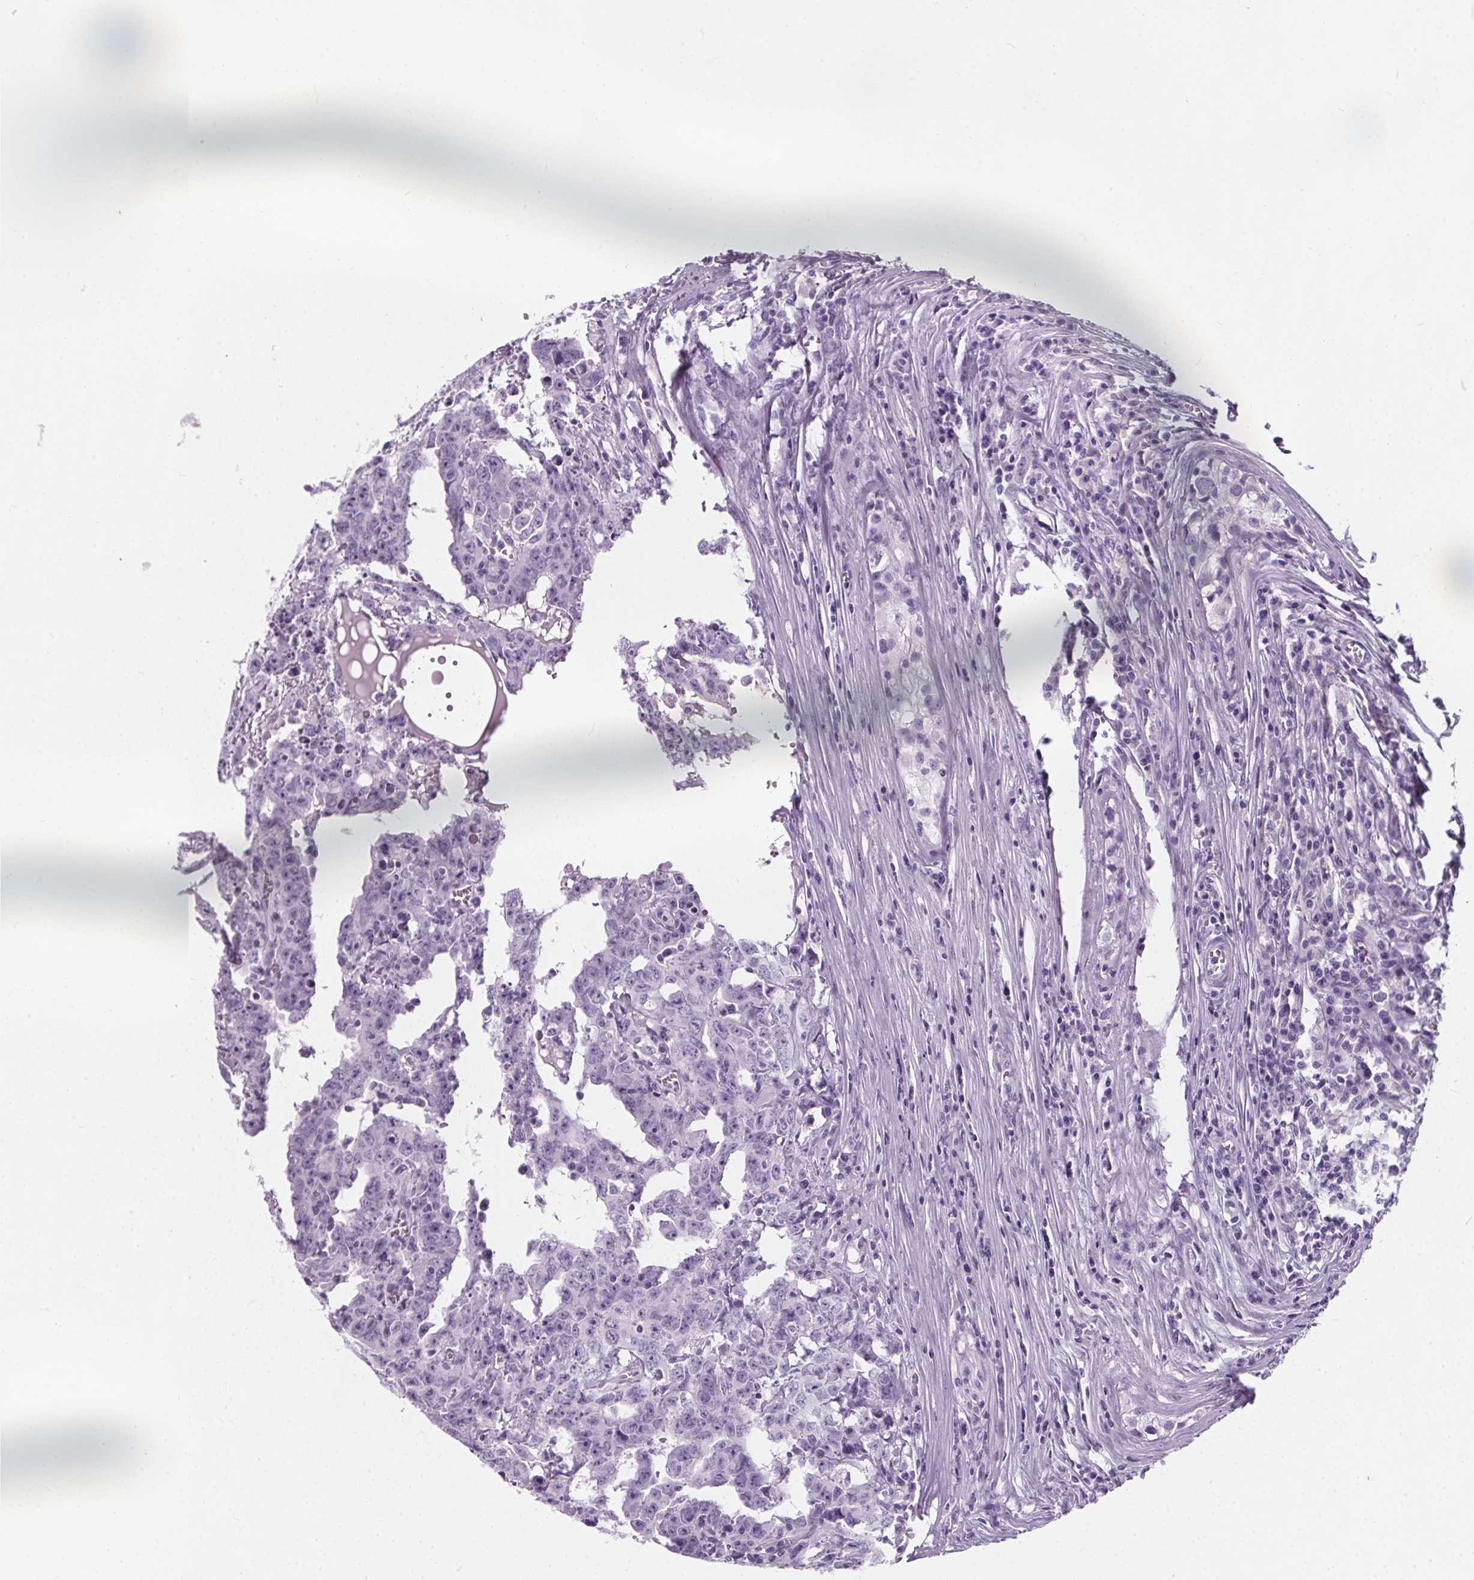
{"staining": {"intensity": "negative", "quantity": "none", "location": "none"}, "tissue": "testis cancer", "cell_type": "Tumor cells", "image_type": "cancer", "snomed": [{"axis": "morphology", "description": "Carcinoma, Embryonal, NOS"}, {"axis": "topography", "description": "Testis"}], "caption": "The image displays no significant positivity in tumor cells of testis cancer (embryonal carcinoma).", "gene": "ADRB1", "patient": {"sex": "male", "age": 22}}